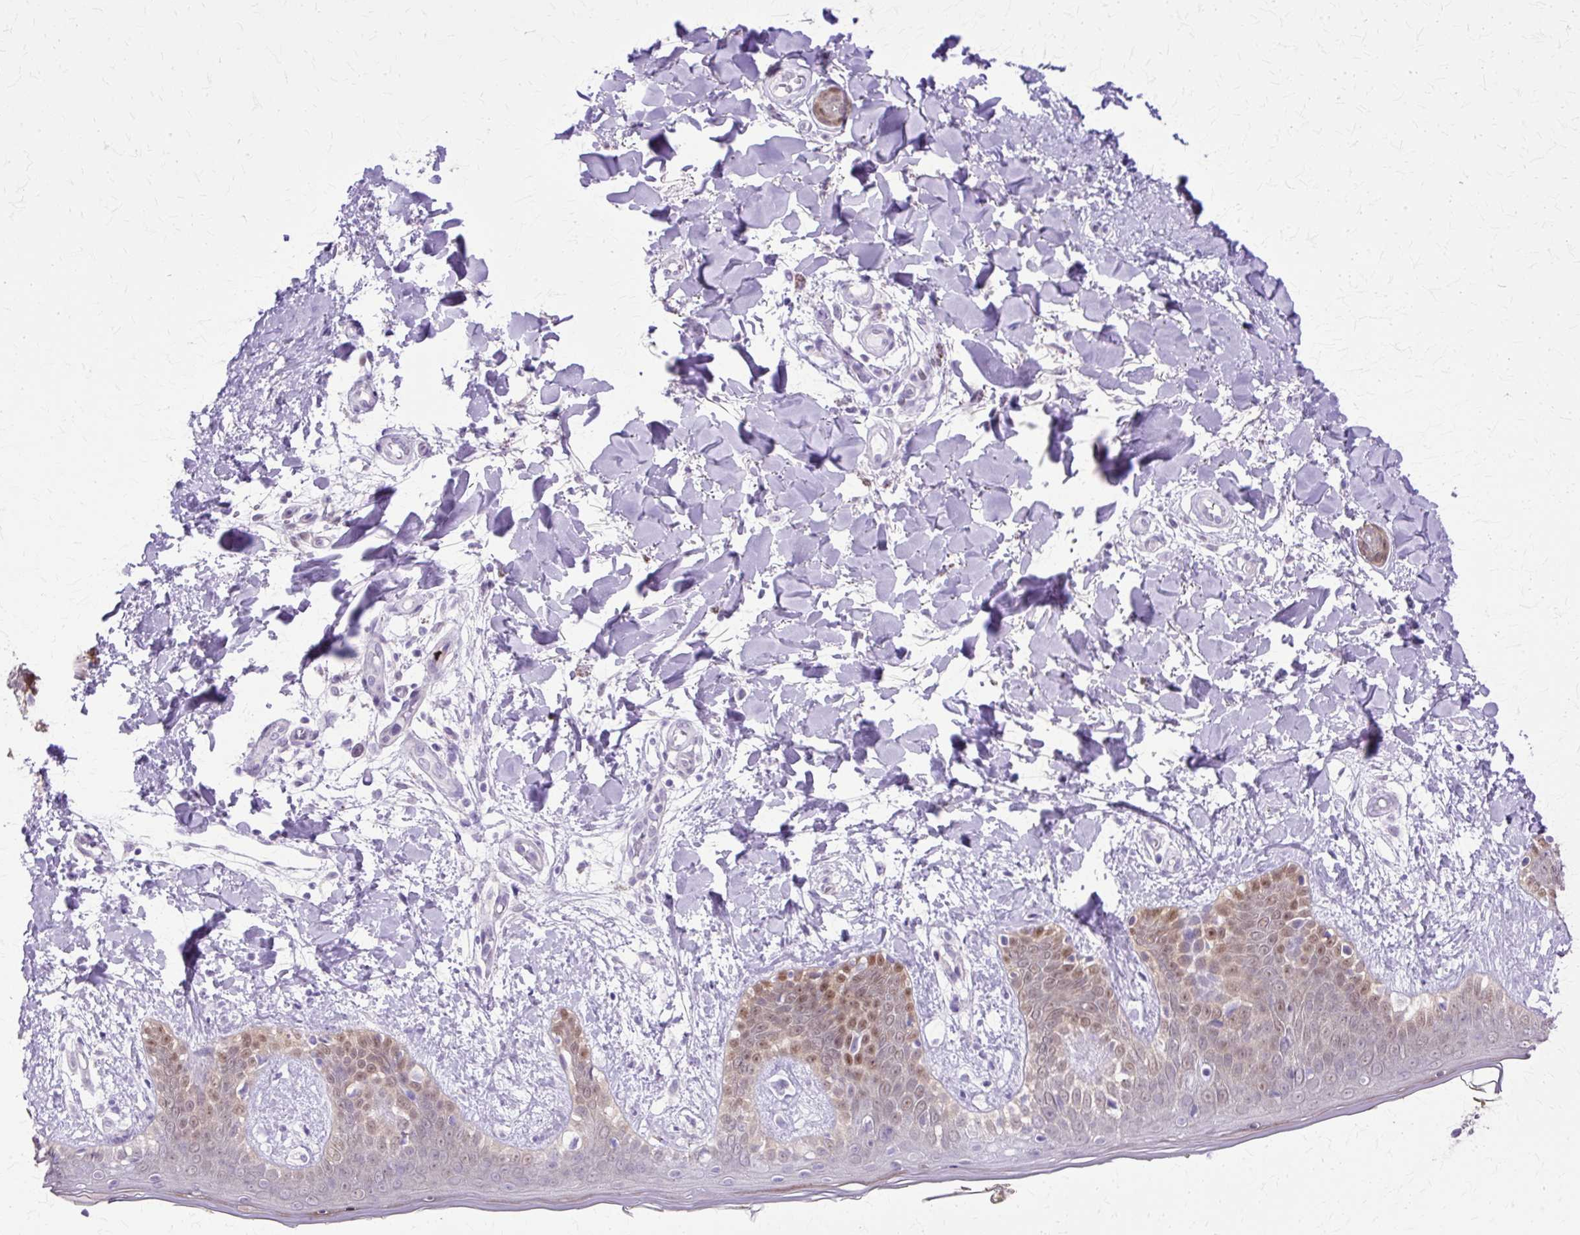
{"staining": {"intensity": "negative", "quantity": "none", "location": "none"}, "tissue": "skin", "cell_type": "Fibroblasts", "image_type": "normal", "snomed": [{"axis": "morphology", "description": "Normal tissue, NOS"}, {"axis": "topography", "description": "Skin"}], "caption": "There is no significant expression in fibroblasts of skin. (DAB (3,3'-diaminobenzidine) immunohistochemistry with hematoxylin counter stain).", "gene": "HSPA1A", "patient": {"sex": "female", "age": 34}}